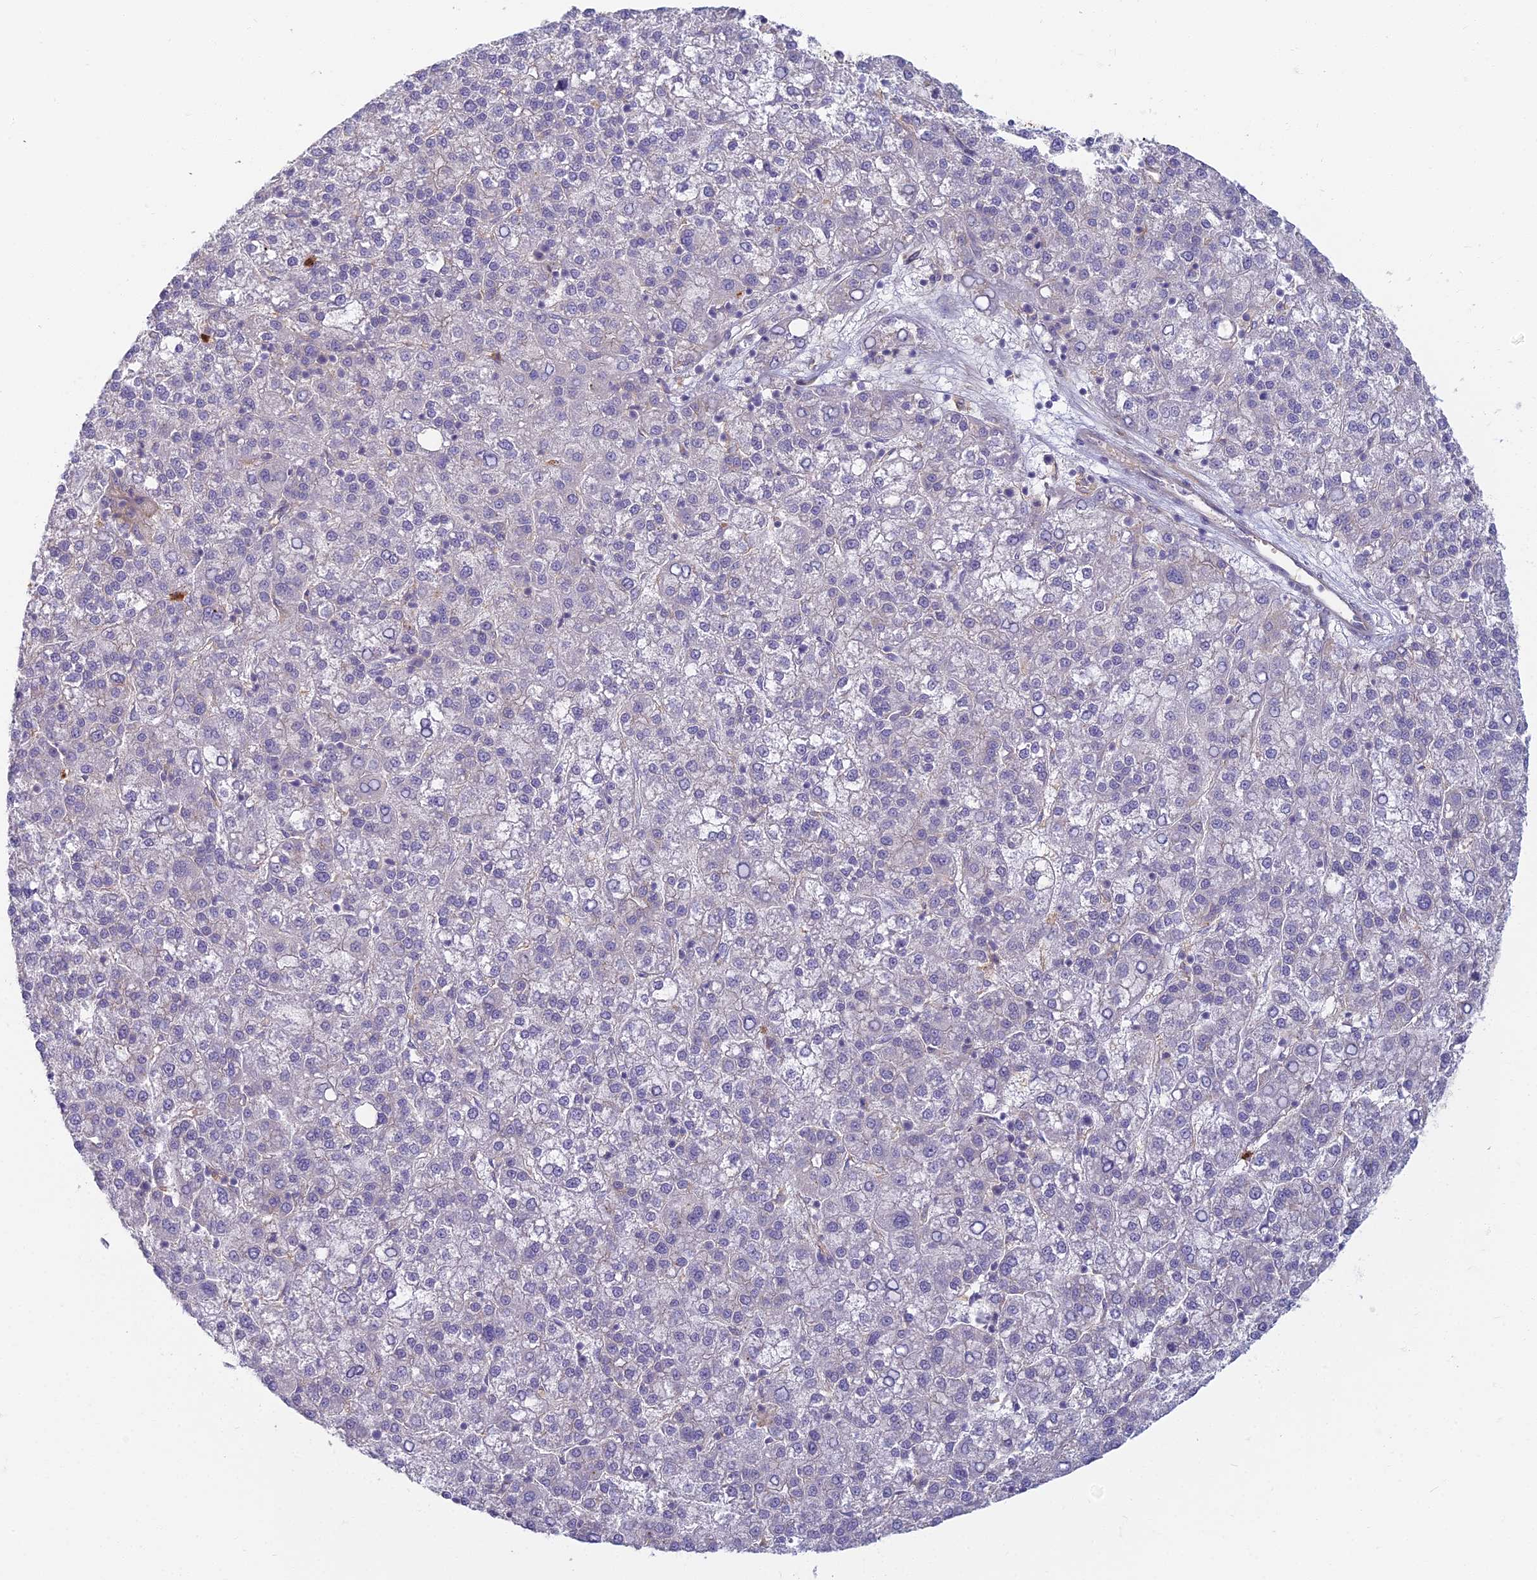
{"staining": {"intensity": "negative", "quantity": "none", "location": "none"}, "tissue": "liver cancer", "cell_type": "Tumor cells", "image_type": "cancer", "snomed": [{"axis": "morphology", "description": "Carcinoma, Hepatocellular, NOS"}, {"axis": "topography", "description": "Liver"}], "caption": "Tumor cells are negative for protein expression in human liver cancer (hepatocellular carcinoma).", "gene": "PROX2", "patient": {"sex": "female", "age": 58}}